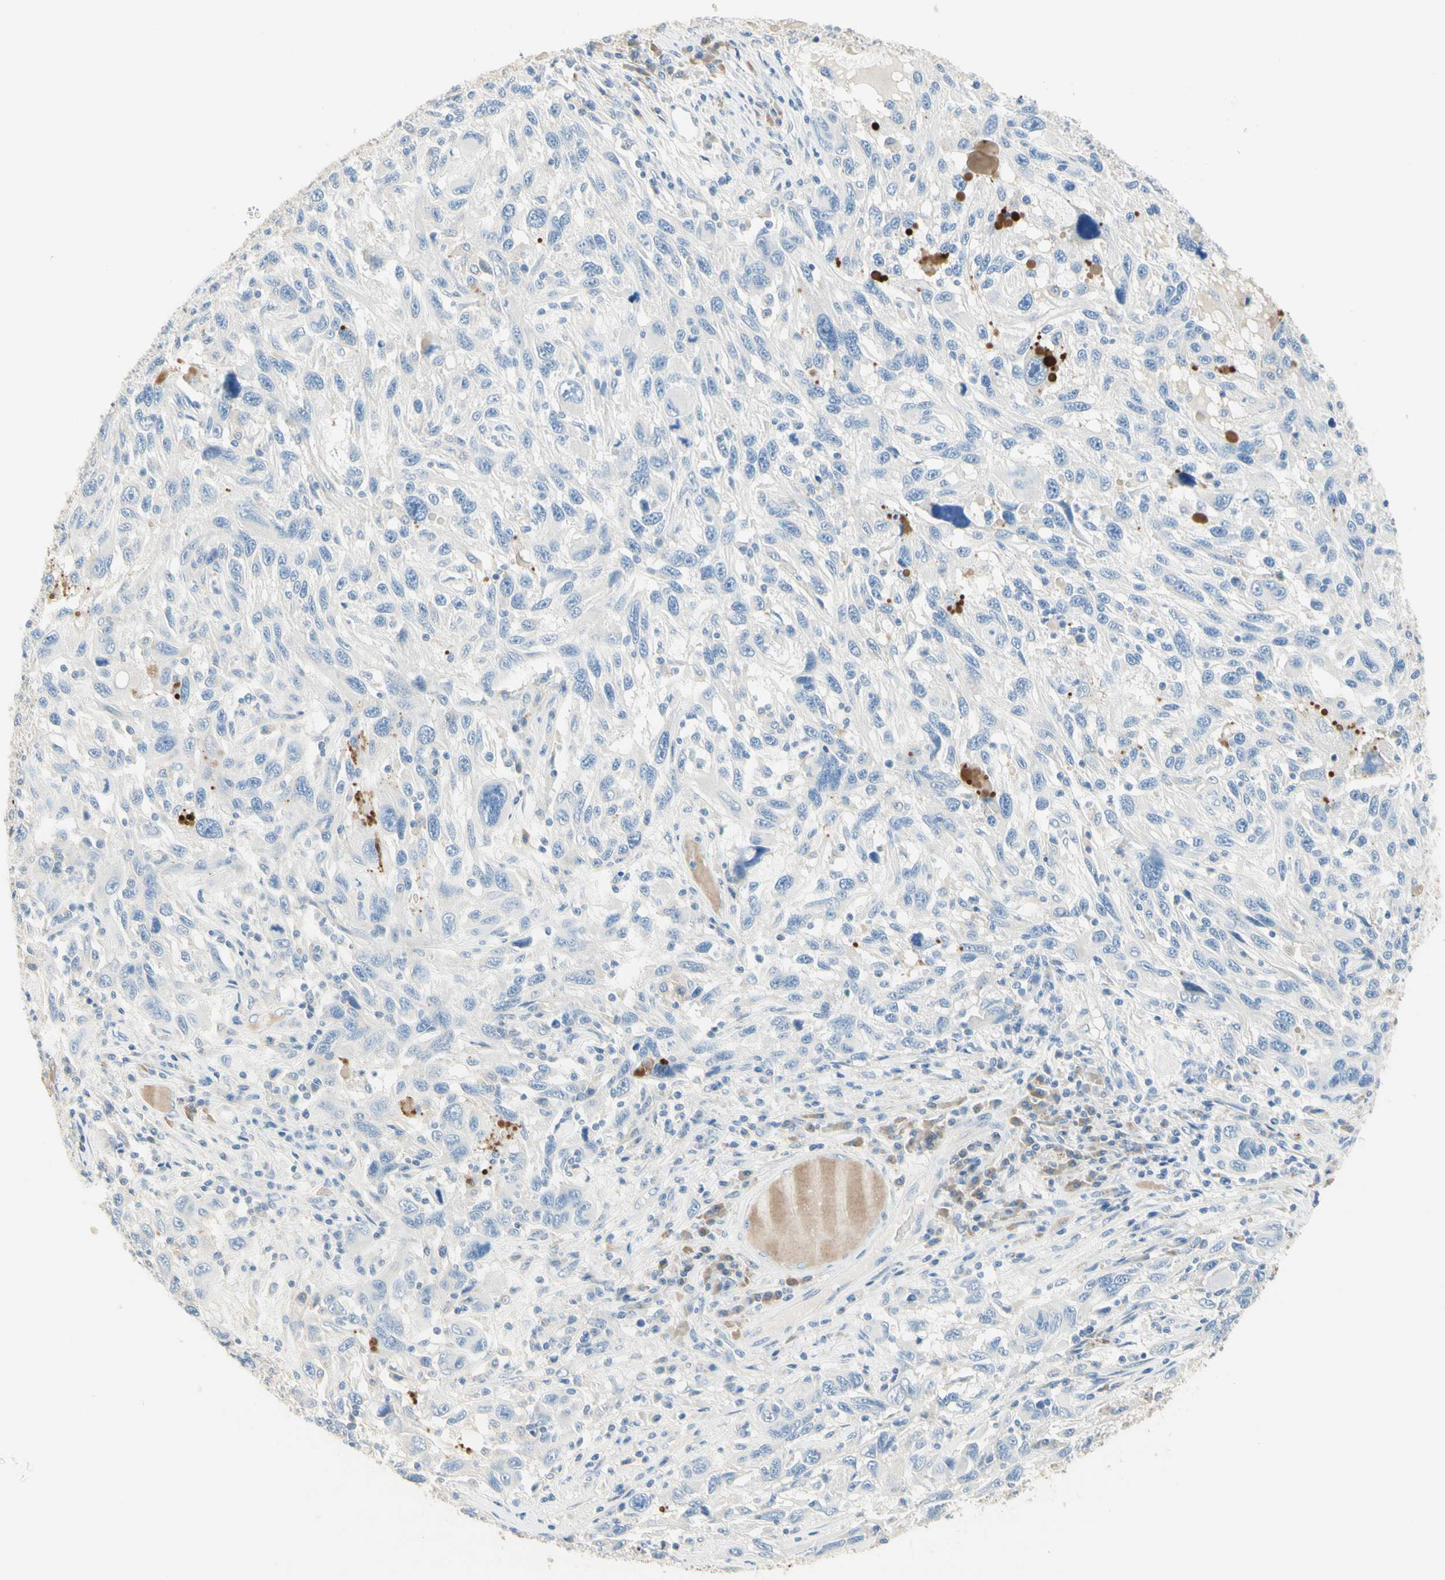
{"staining": {"intensity": "negative", "quantity": "none", "location": "none"}, "tissue": "melanoma", "cell_type": "Tumor cells", "image_type": "cancer", "snomed": [{"axis": "morphology", "description": "Malignant melanoma, NOS"}, {"axis": "topography", "description": "Skin"}], "caption": "Immunohistochemical staining of human melanoma demonstrates no significant positivity in tumor cells. The staining is performed using DAB (3,3'-diaminobenzidine) brown chromogen with nuclei counter-stained in using hematoxylin.", "gene": "NECTIN4", "patient": {"sex": "male", "age": 53}}